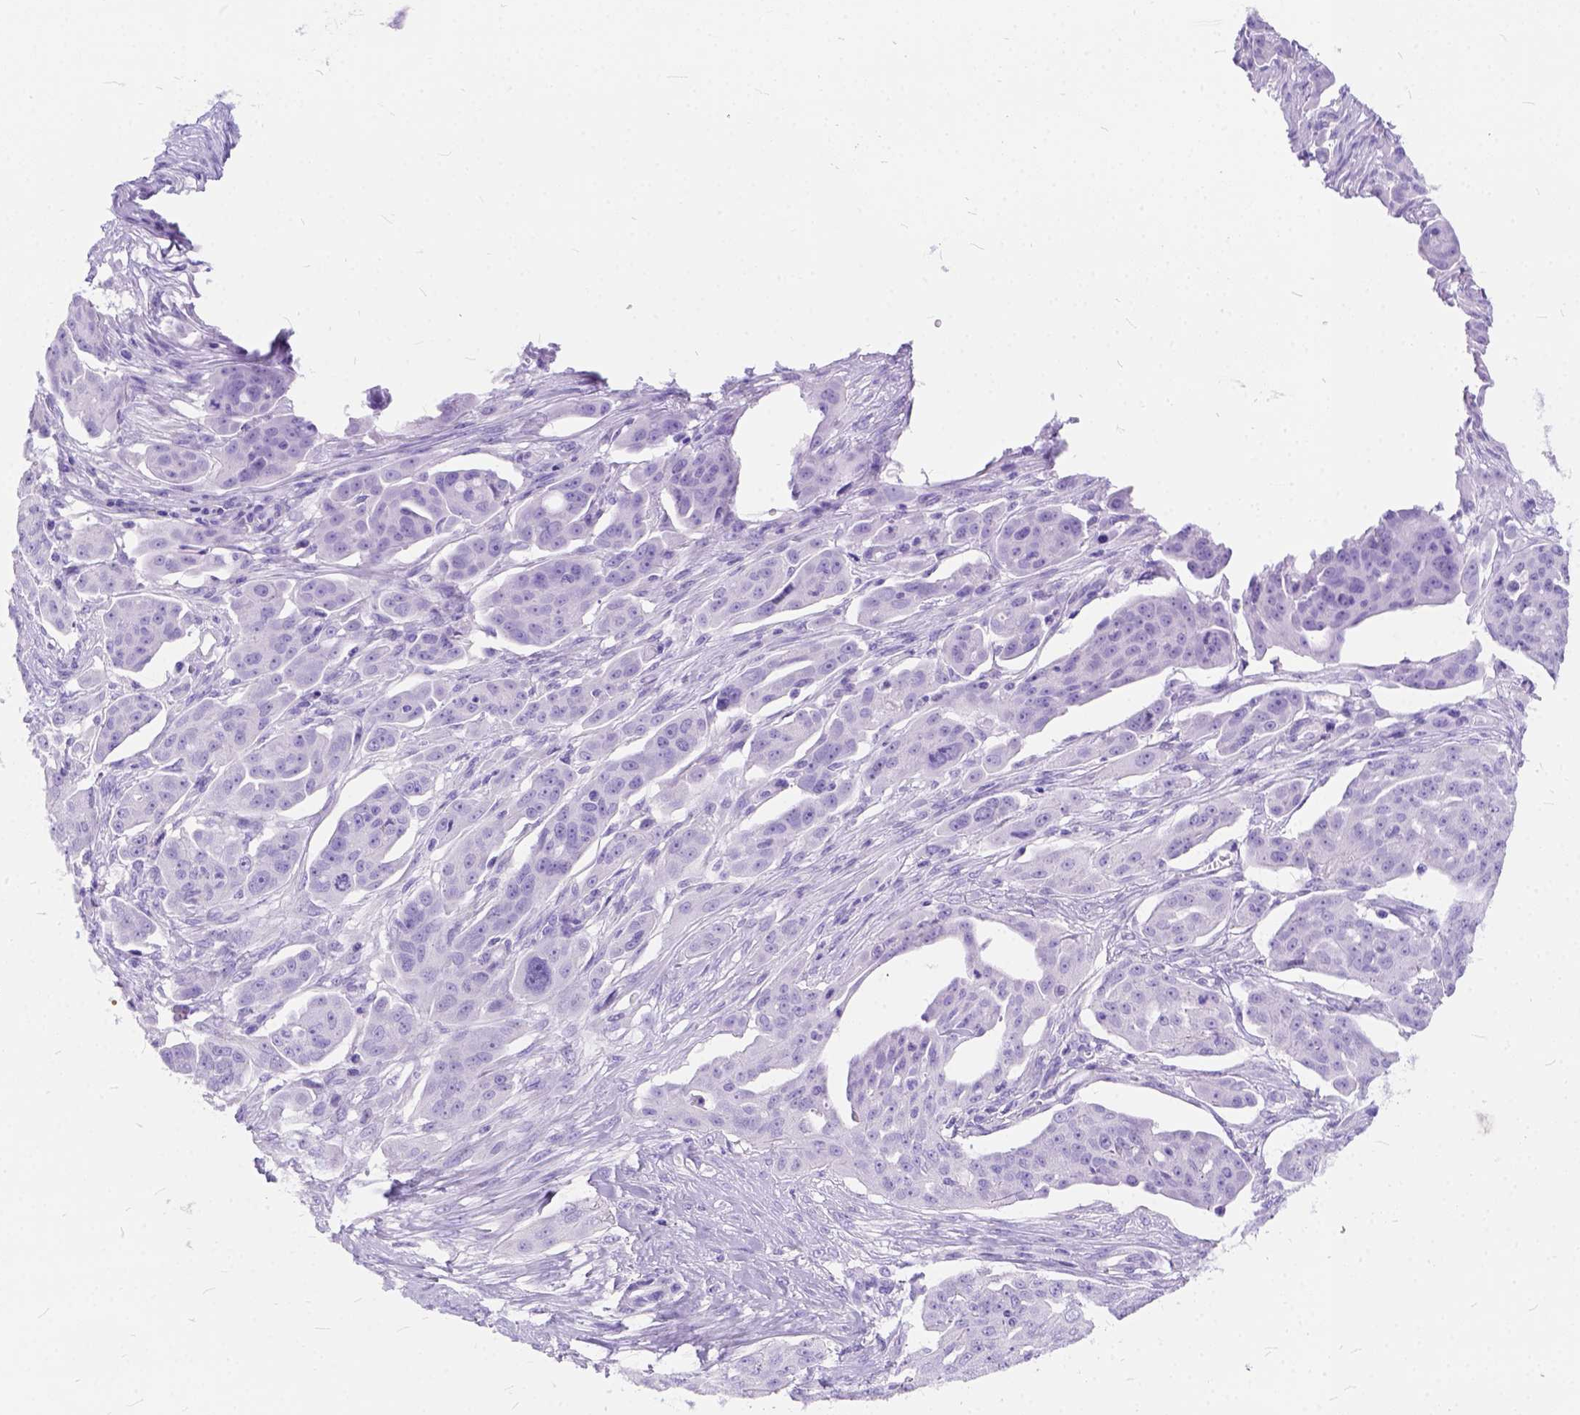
{"staining": {"intensity": "negative", "quantity": "none", "location": "none"}, "tissue": "ovarian cancer", "cell_type": "Tumor cells", "image_type": "cancer", "snomed": [{"axis": "morphology", "description": "Carcinoma, endometroid"}, {"axis": "topography", "description": "Ovary"}], "caption": "Tumor cells show no significant protein positivity in ovarian endometroid carcinoma.", "gene": "C1QTNF3", "patient": {"sex": "female", "age": 70}}